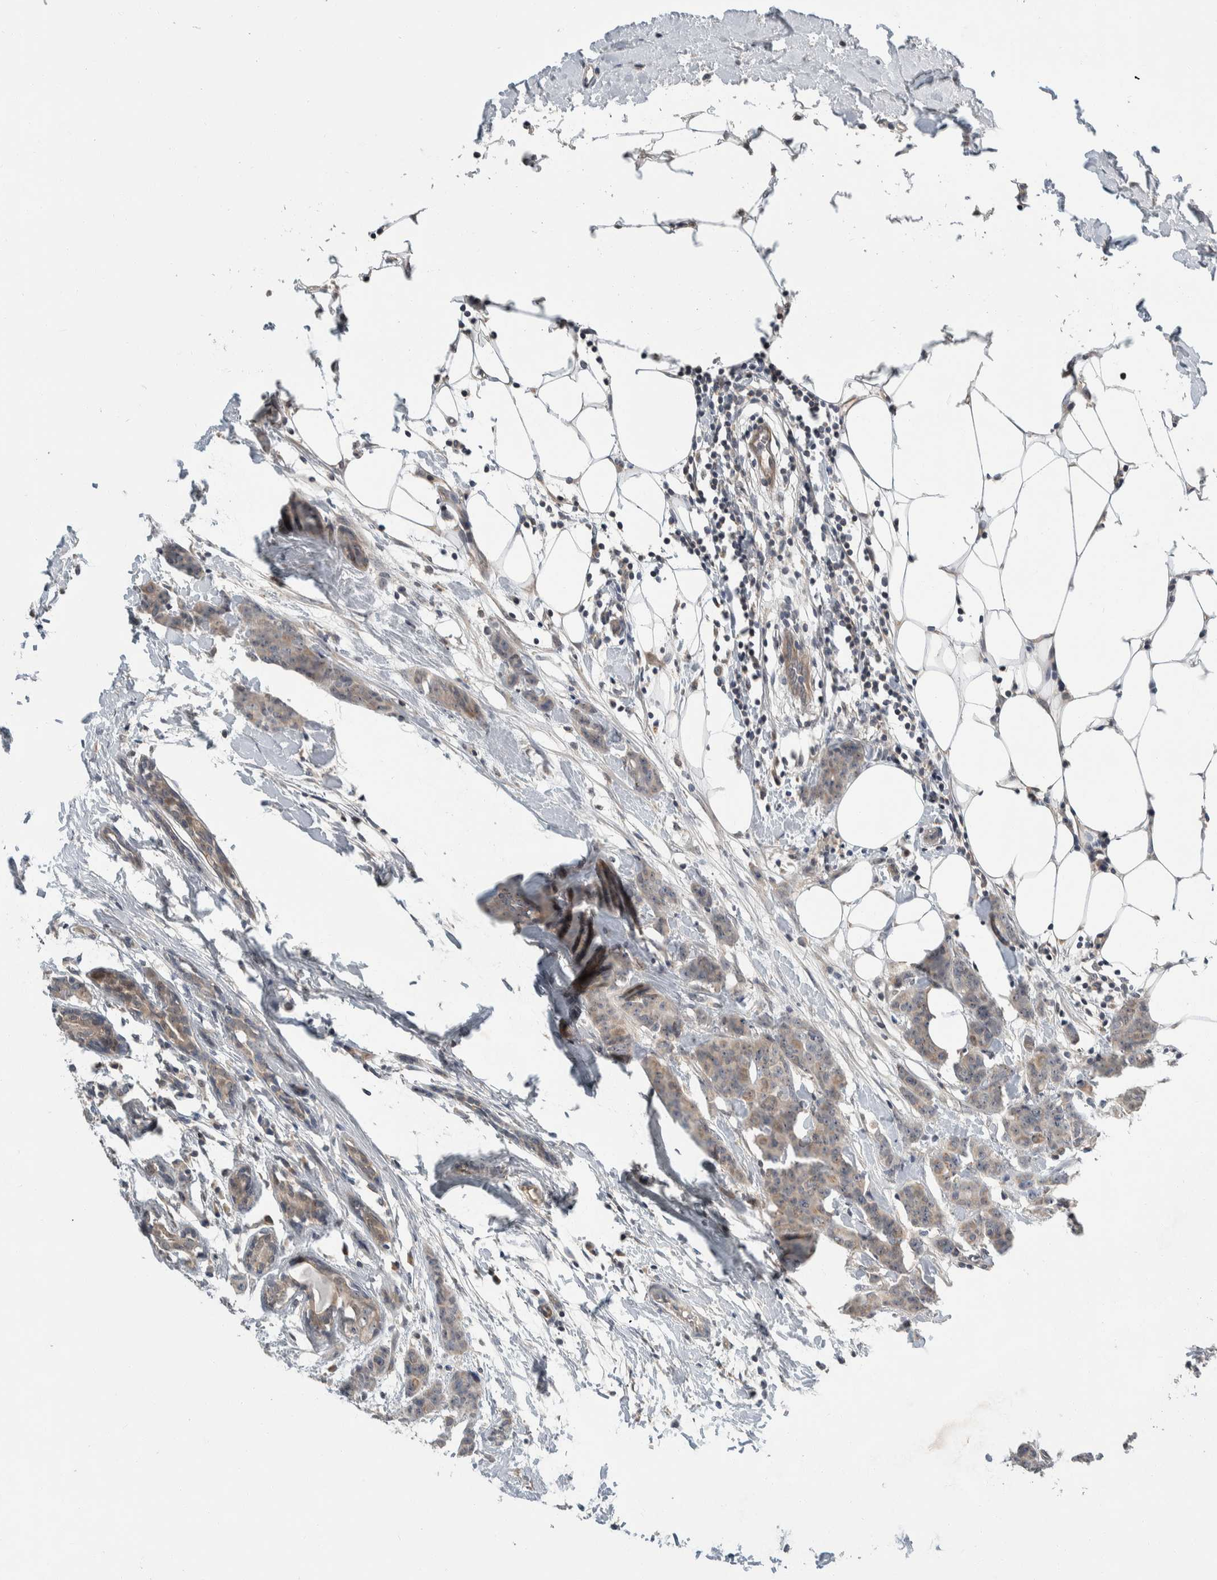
{"staining": {"intensity": "weak", "quantity": "<25%", "location": "cytoplasmic/membranous"}, "tissue": "breast cancer", "cell_type": "Tumor cells", "image_type": "cancer", "snomed": [{"axis": "morphology", "description": "Normal tissue, NOS"}, {"axis": "morphology", "description": "Duct carcinoma"}, {"axis": "topography", "description": "Breast"}], "caption": "IHC image of neoplastic tissue: human breast cancer stained with DAB demonstrates no significant protein positivity in tumor cells.", "gene": "SHPK", "patient": {"sex": "female", "age": 40}}